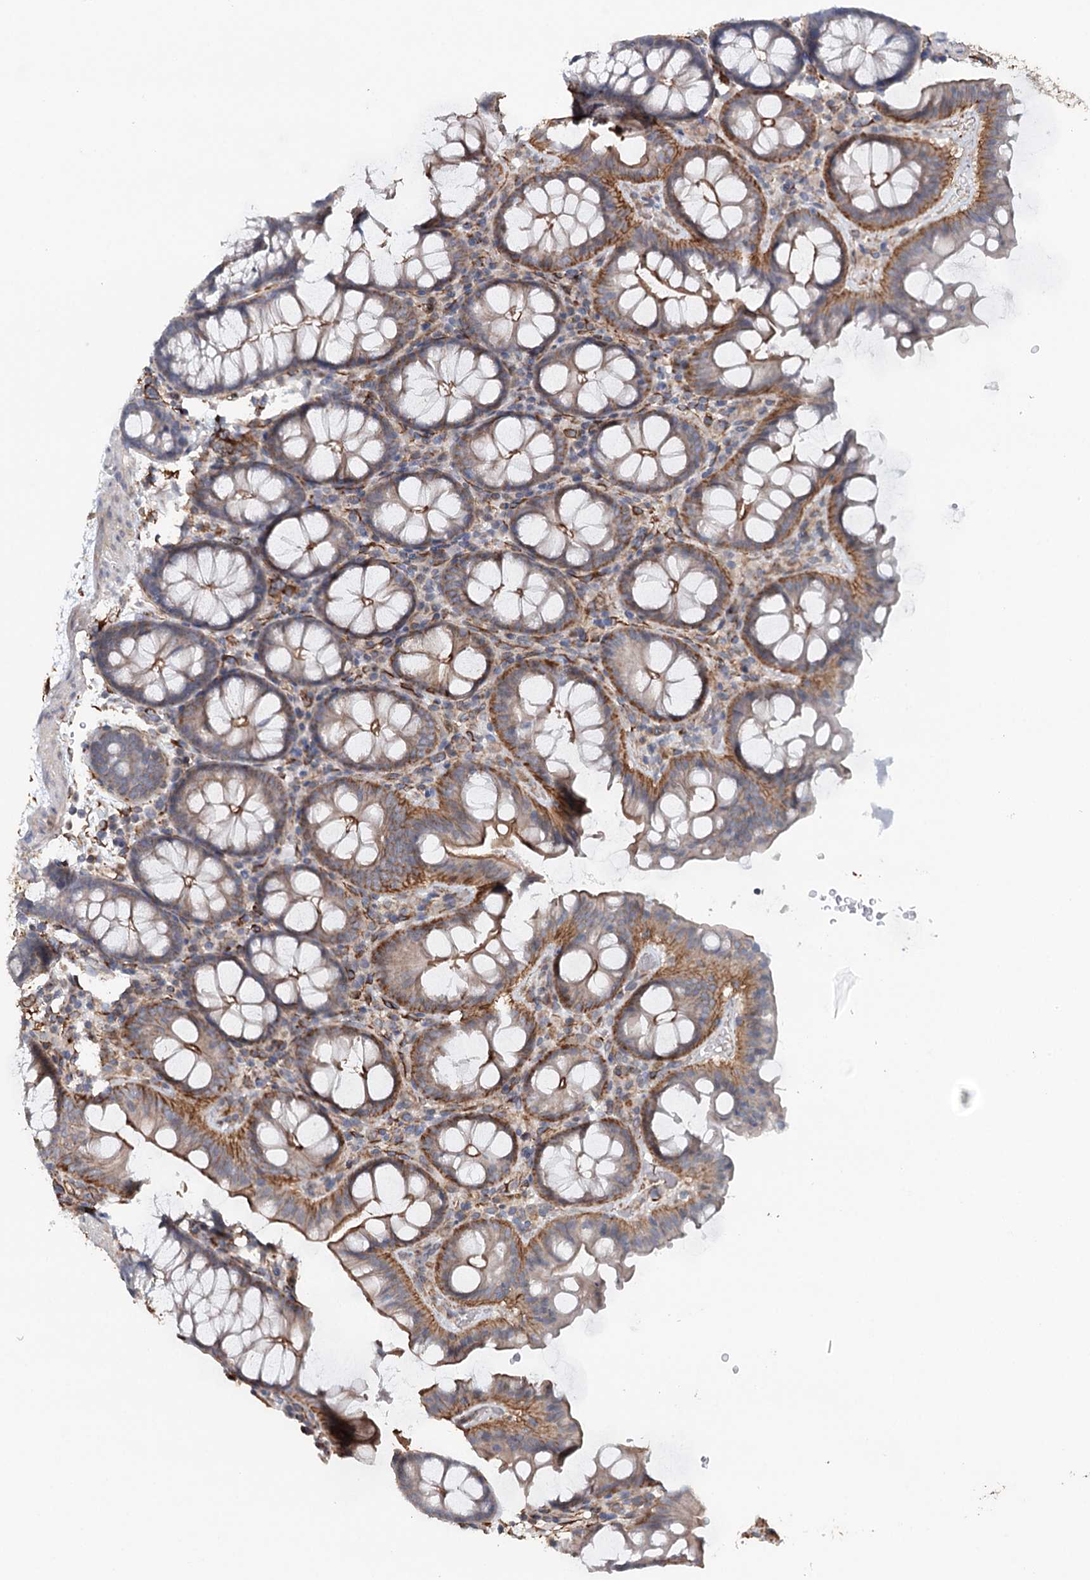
{"staining": {"intensity": "strong", "quantity": ">75%", "location": "cytoplasmic/membranous"}, "tissue": "colon", "cell_type": "Endothelial cells", "image_type": "normal", "snomed": [{"axis": "morphology", "description": "Normal tissue, NOS"}, {"axis": "topography", "description": "Colon"}], "caption": "High-power microscopy captured an IHC micrograph of unremarkable colon, revealing strong cytoplasmic/membranous expression in approximately >75% of endothelial cells.", "gene": "SYNPO", "patient": {"sex": "male", "age": 75}}